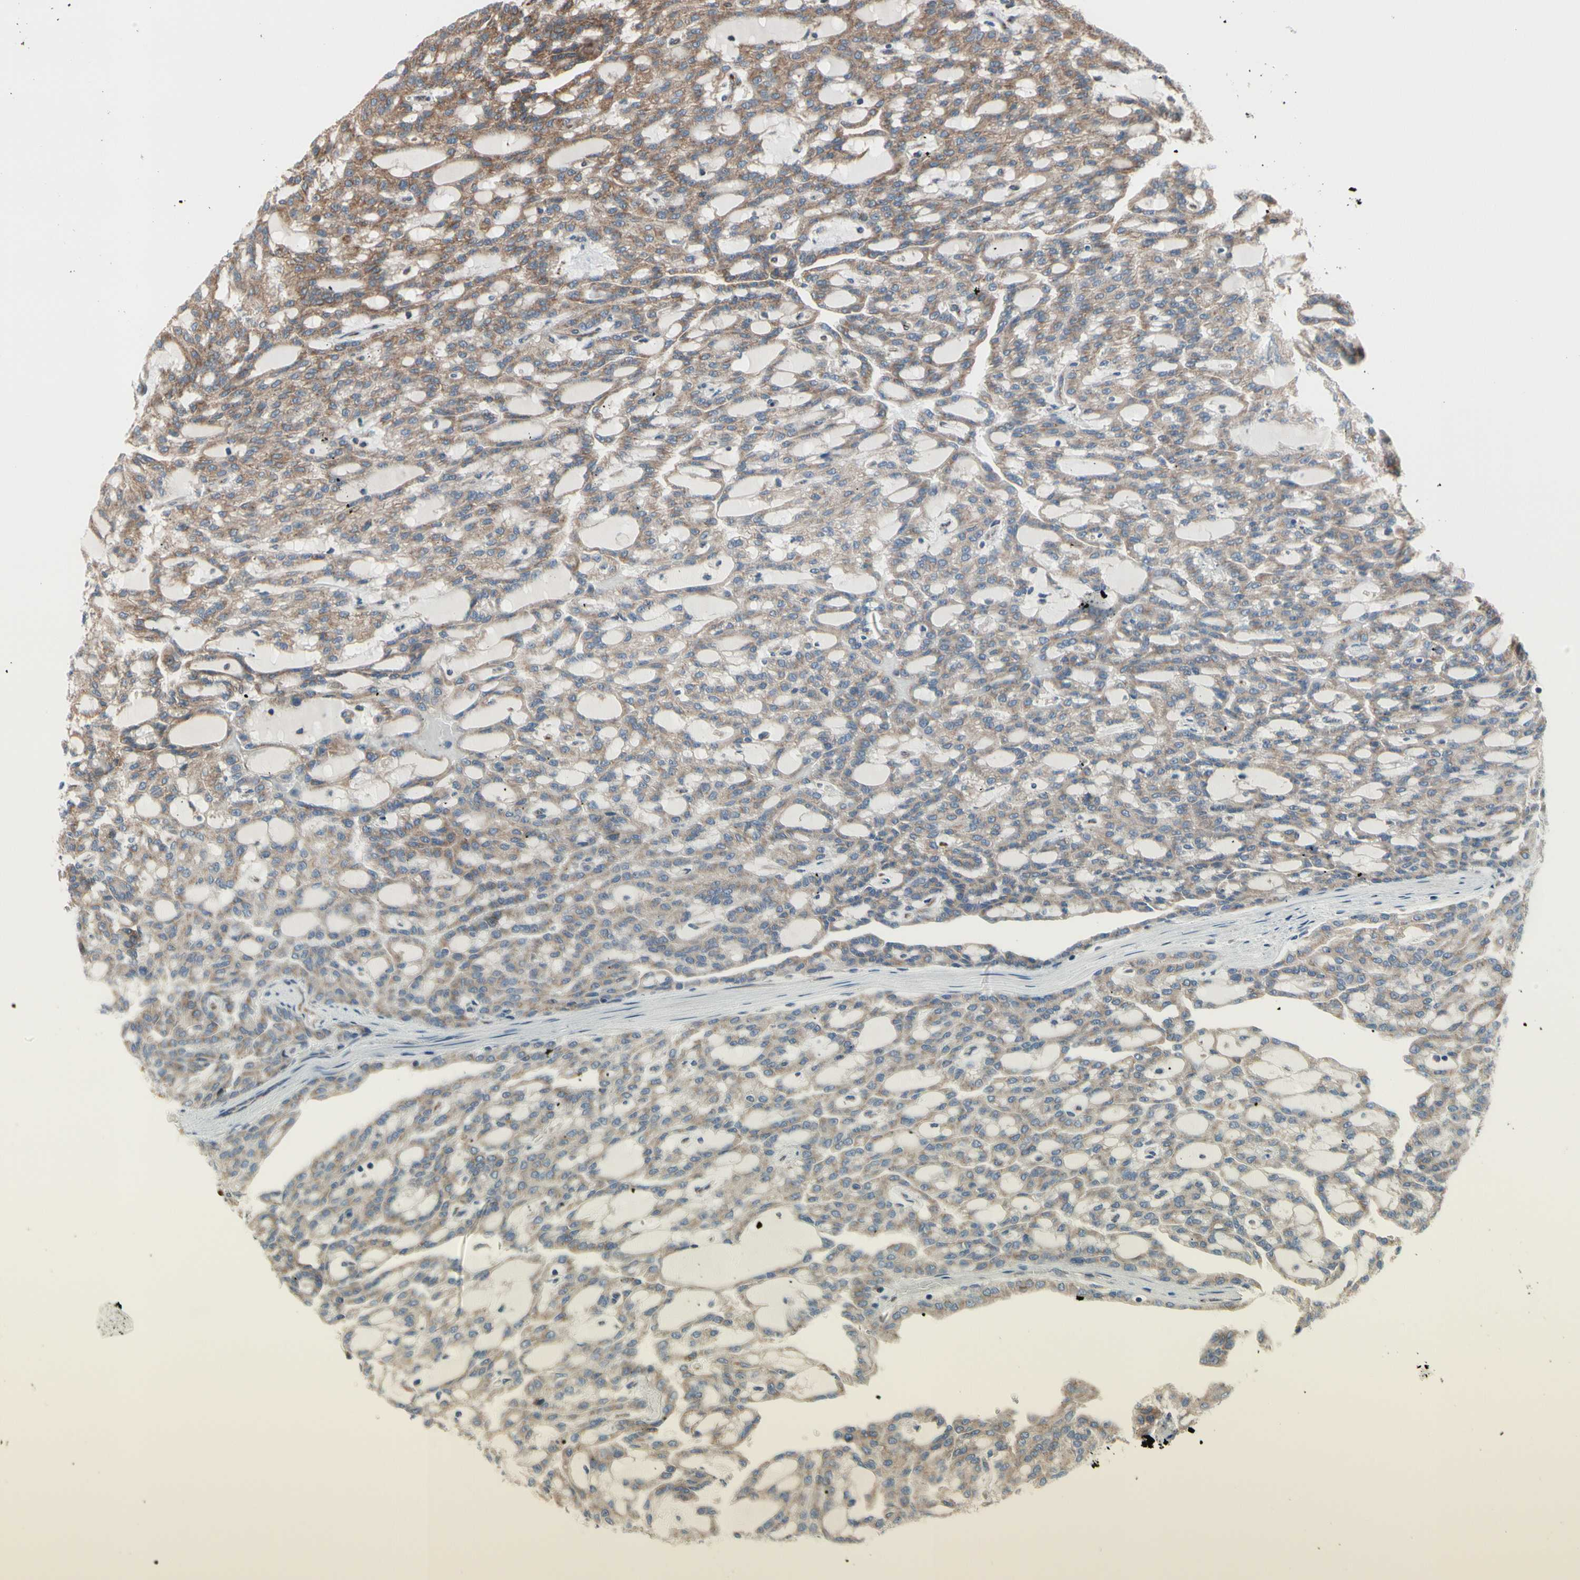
{"staining": {"intensity": "moderate", "quantity": ">75%", "location": "cytoplasmic/membranous"}, "tissue": "renal cancer", "cell_type": "Tumor cells", "image_type": "cancer", "snomed": [{"axis": "morphology", "description": "Adenocarcinoma, NOS"}, {"axis": "topography", "description": "Kidney"}], "caption": "The image displays immunohistochemical staining of renal adenocarcinoma. There is moderate cytoplasmic/membranous expression is present in approximately >75% of tumor cells.", "gene": "SLC39A9", "patient": {"sex": "male", "age": 63}}